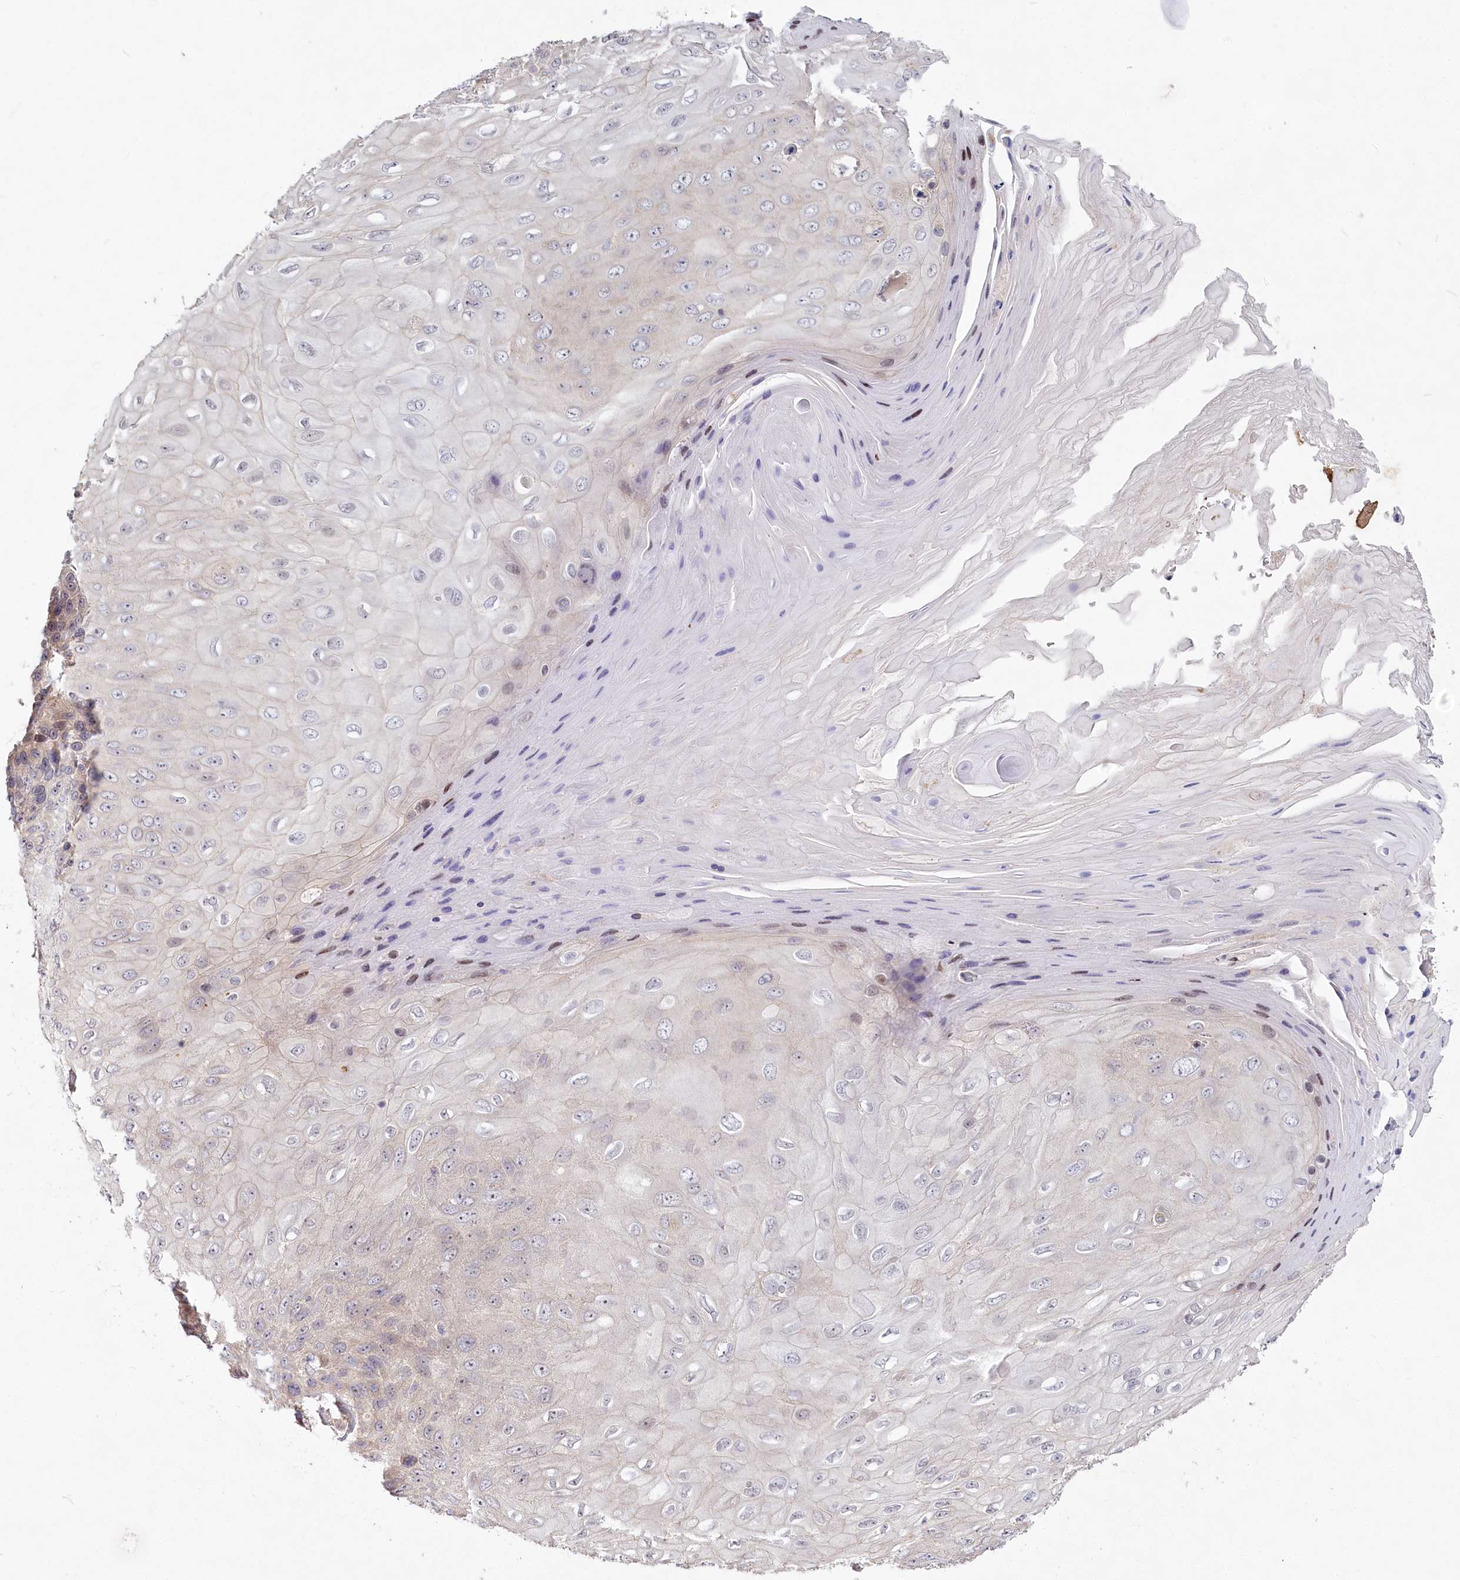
{"staining": {"intensity": "weak", "quantity": "<25%", "location": "cytoplasmic/membranous"}, "tissue": "skin cancer", "cell_type": "Tumor cells", "image_type": "cancer", "snomed": [{"axis": "morphology", "description": "Squamous cell carcinoma, NOS"}, {"axis": "topography", "description": "Skin"}], "caption": "Skin squamous cell carcinoma stained for a protein using immunohistochemistry (IHC) exhibits no positivity tumor cells.", "gene": "SPINK13", "patient": {"sex": "female", "age": 88}}